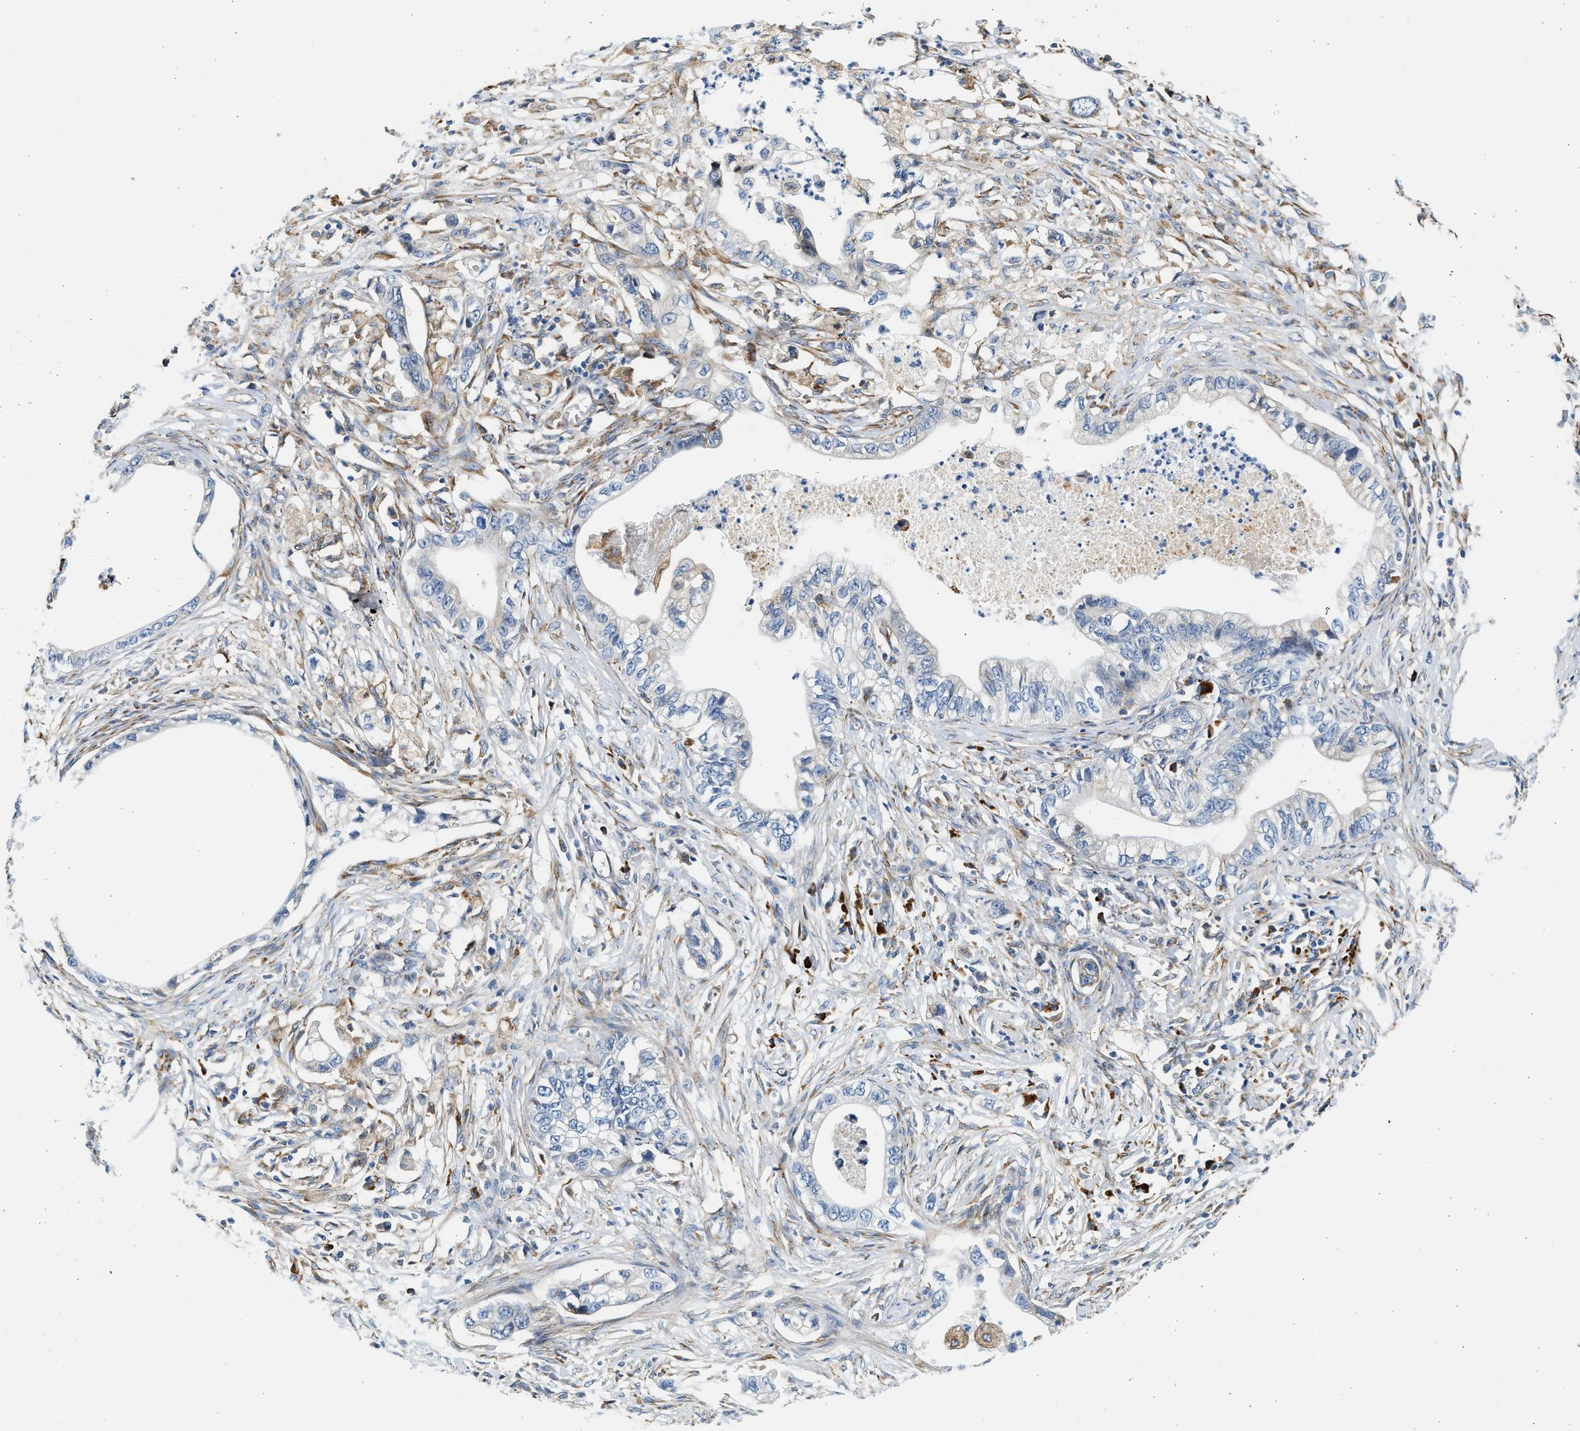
{"staining": {"intensity": "negative", "quantity": "none", "location": "none"}, "tissue": "pancreatic cancer", "cell_type": "Tumor cells", "image_type": "cancer", "snomed": [{"axis": "morphology", "description": "Adenocarcinoma, NOS"}, {"axis": "topography", "description": "Pancreas"}], "caption": "This is an immunohistochemistry (IHC) photomicrograph of human pancreatic adenocarcinoma. There is no staining in tumor cells.", "gene": "CNTN6", "patient": {"sex": "male", "age": 56}}